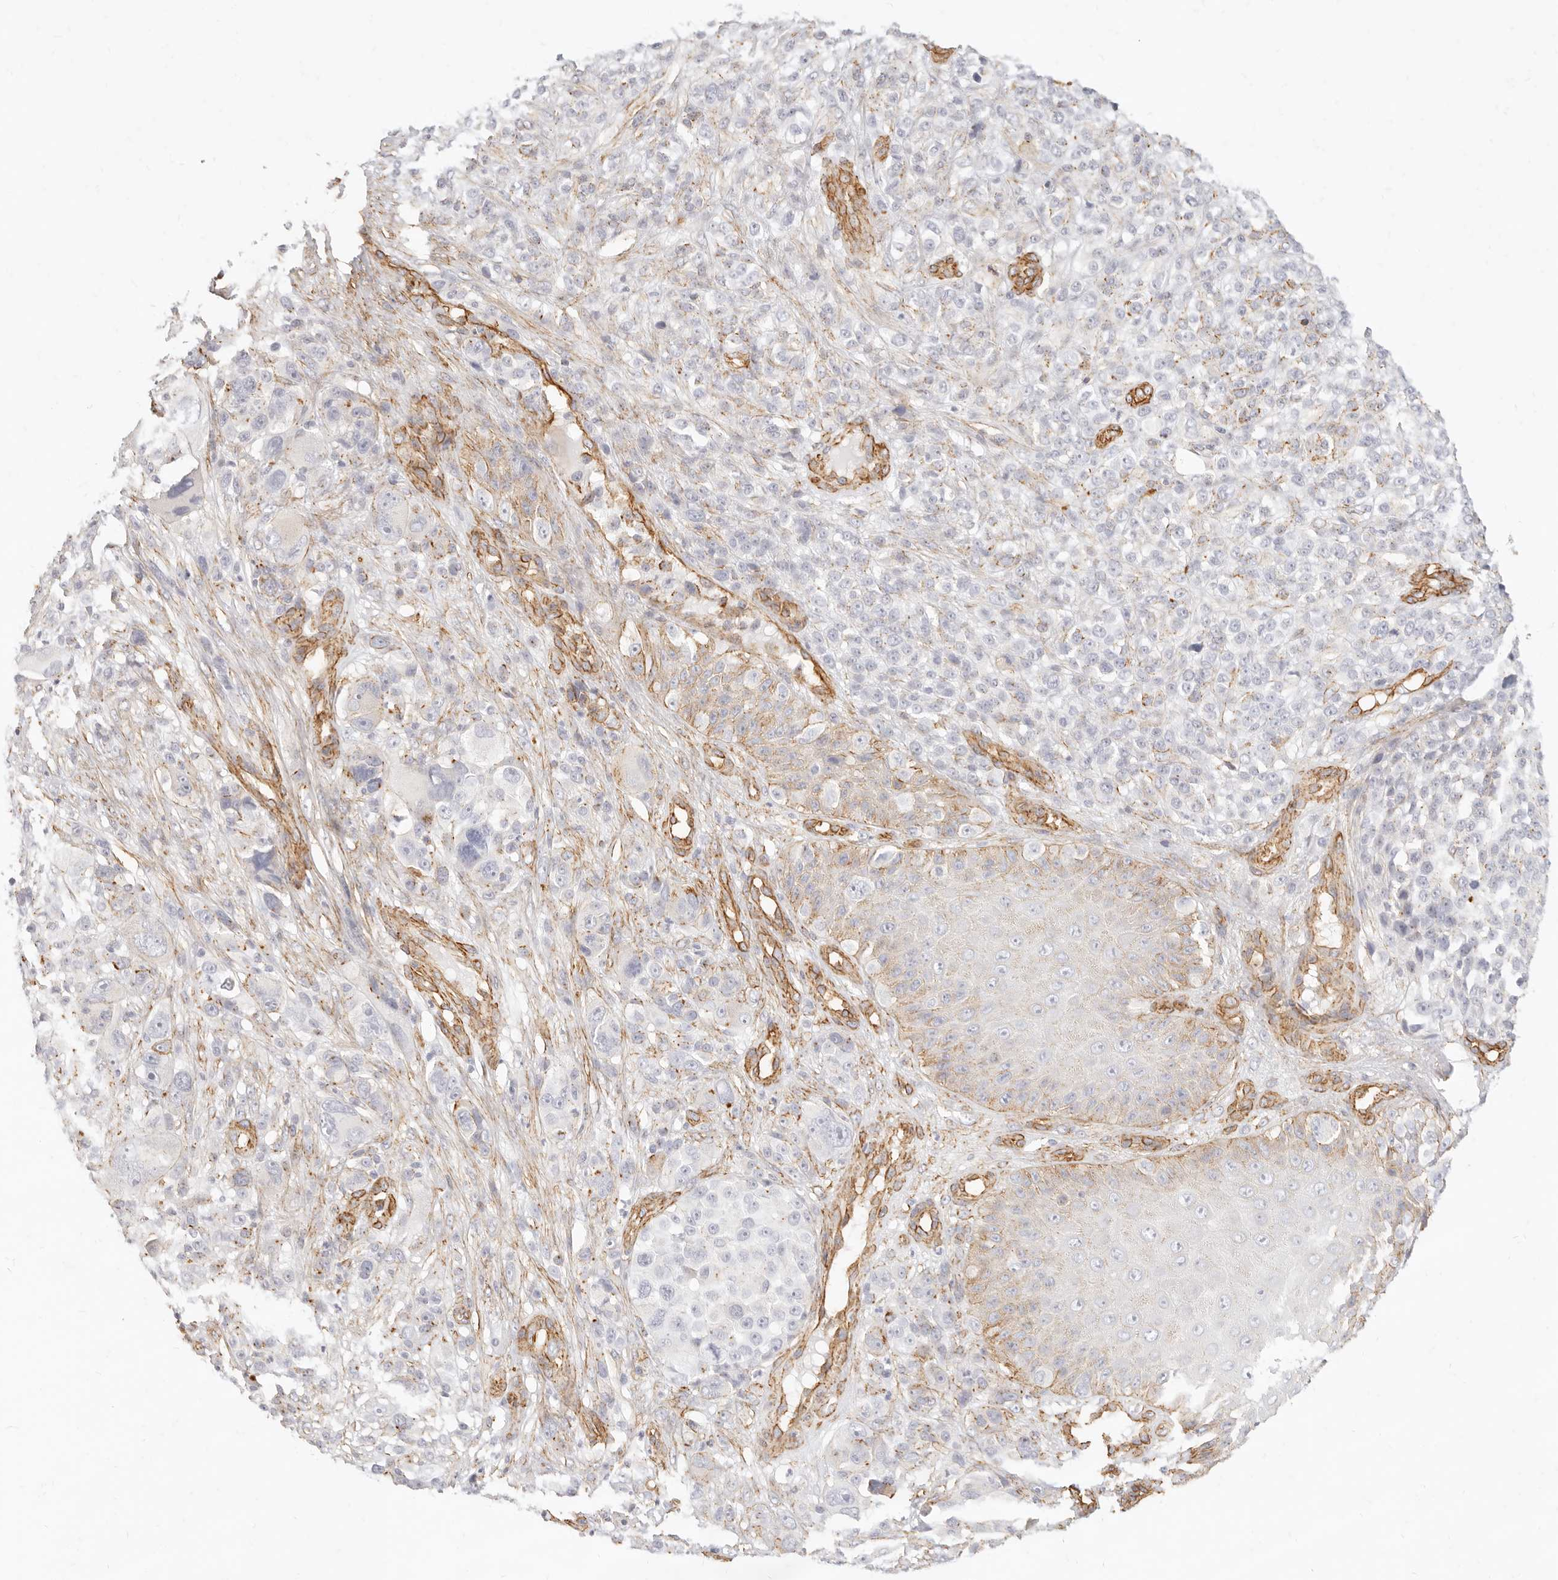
{"staining": {"intensity": "weak", "quantity": "<25%", "location": "cytoplasmic/membranous"}, "tissue": "melanoma", "cell_type": "Tumor cells", "image_type": "cancer", "snomed": [{"axis": "morphology", "description": "Malignant melanoma, NOS"}, {"axis": "topography", "description": "Skin"}], "caption": "Immunohistochemistry micrograph of melanoma stained for a protein (brown), which reveals no expression in tumor cells.", "gene": "NUS1", "patient": {"sex": "female", "age": 55}}